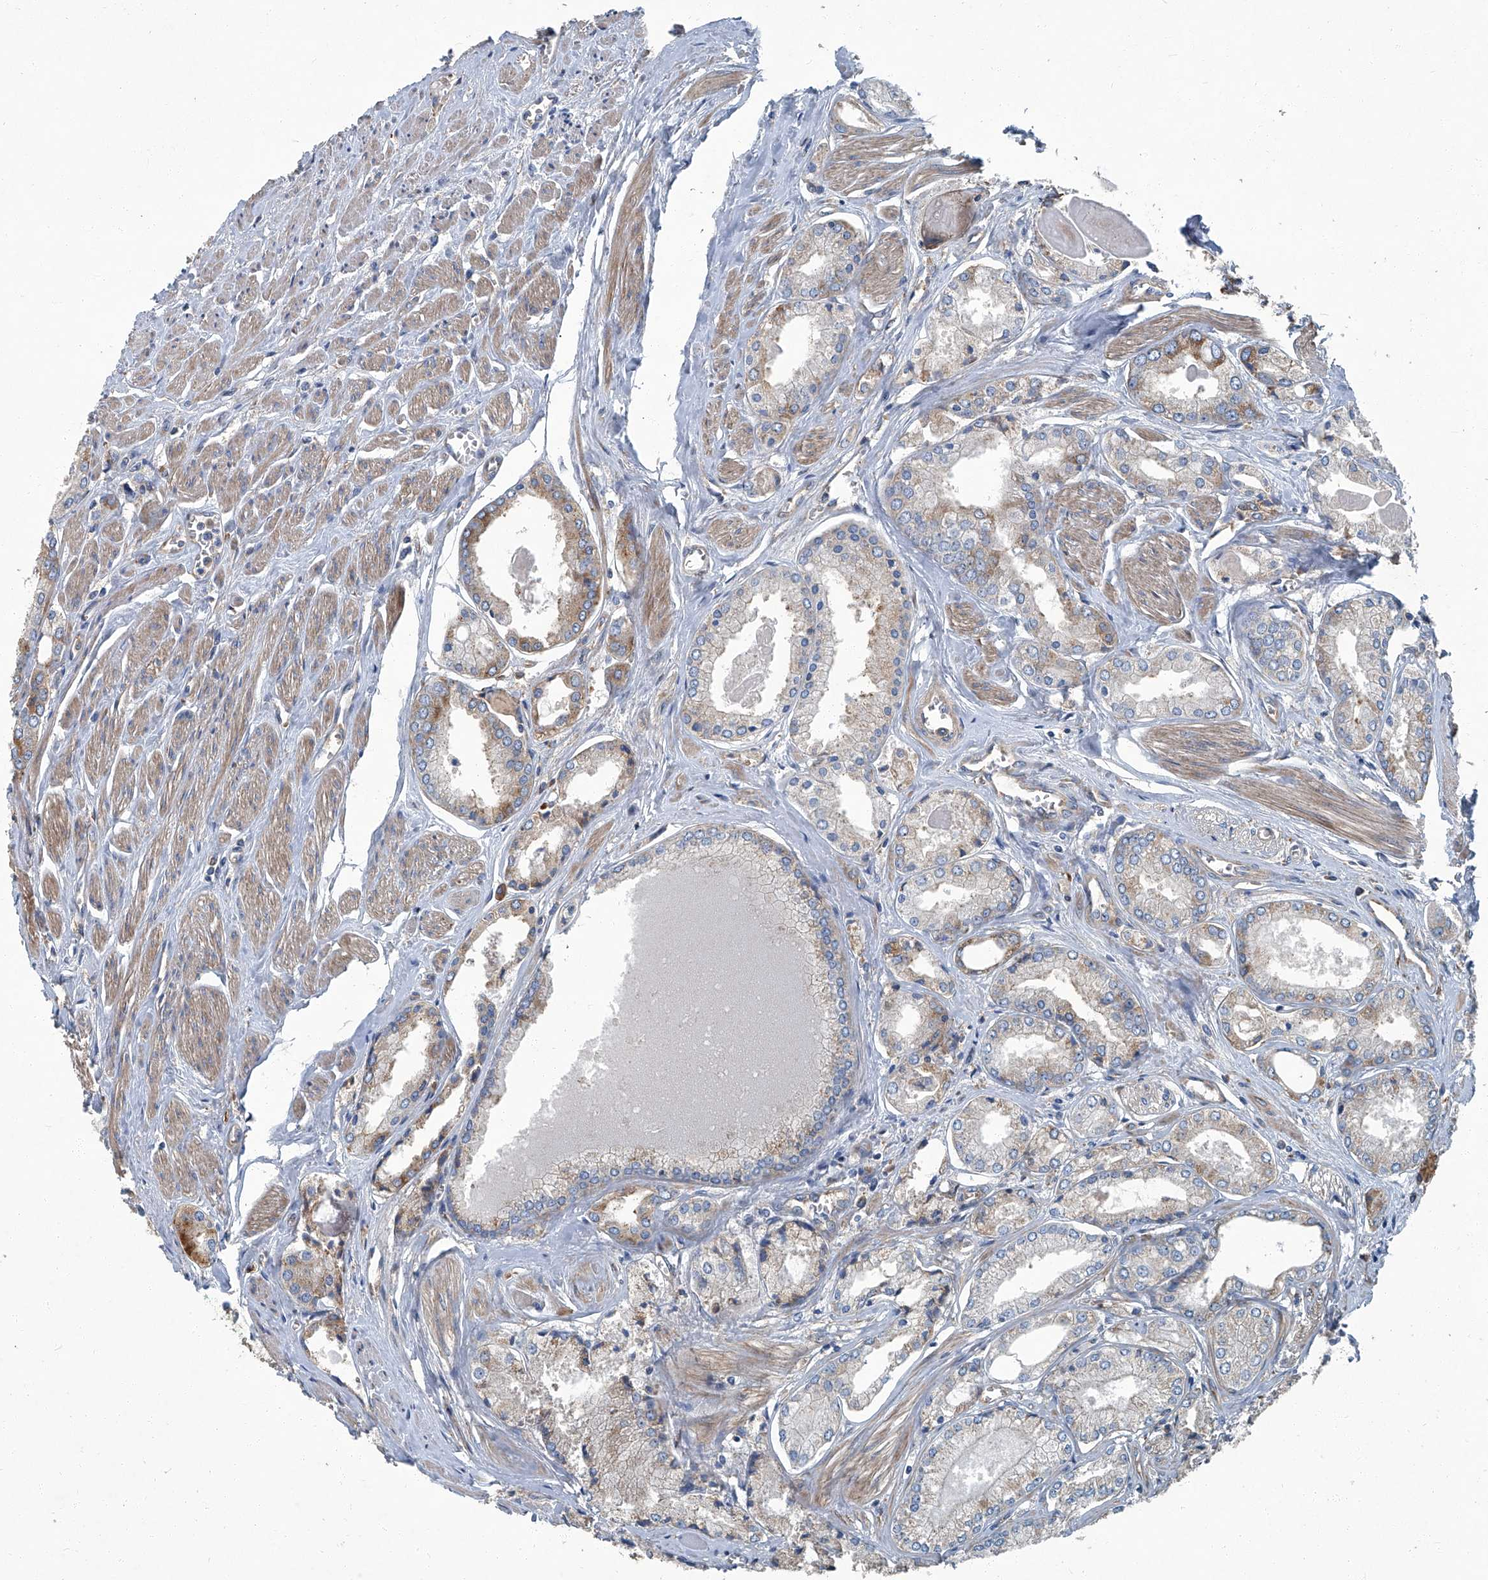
{"staining": {"intensity": "weak", "quantity": "25%-75%", "location": "cytoplasmic/membranous"}, "tissue": "prostate cancer", "cell_type": "Tumor cells", "image_type": "cancer", "snomed": [{"axis": "morphology", "description": "Adenocarcinoma, Low grade"}, {"axis": "topography", "description": "Prostate"}], "caption": "This photomicrograph shows prostate cancer stained with IHC to label a protein in brown. The cytoplasmic/membranous of tumor cells show weak positivity for the protein. Nuclei are counter-stained blue.", "gene": "PIGH", "patient": {"sex": "male", "age": 60}}